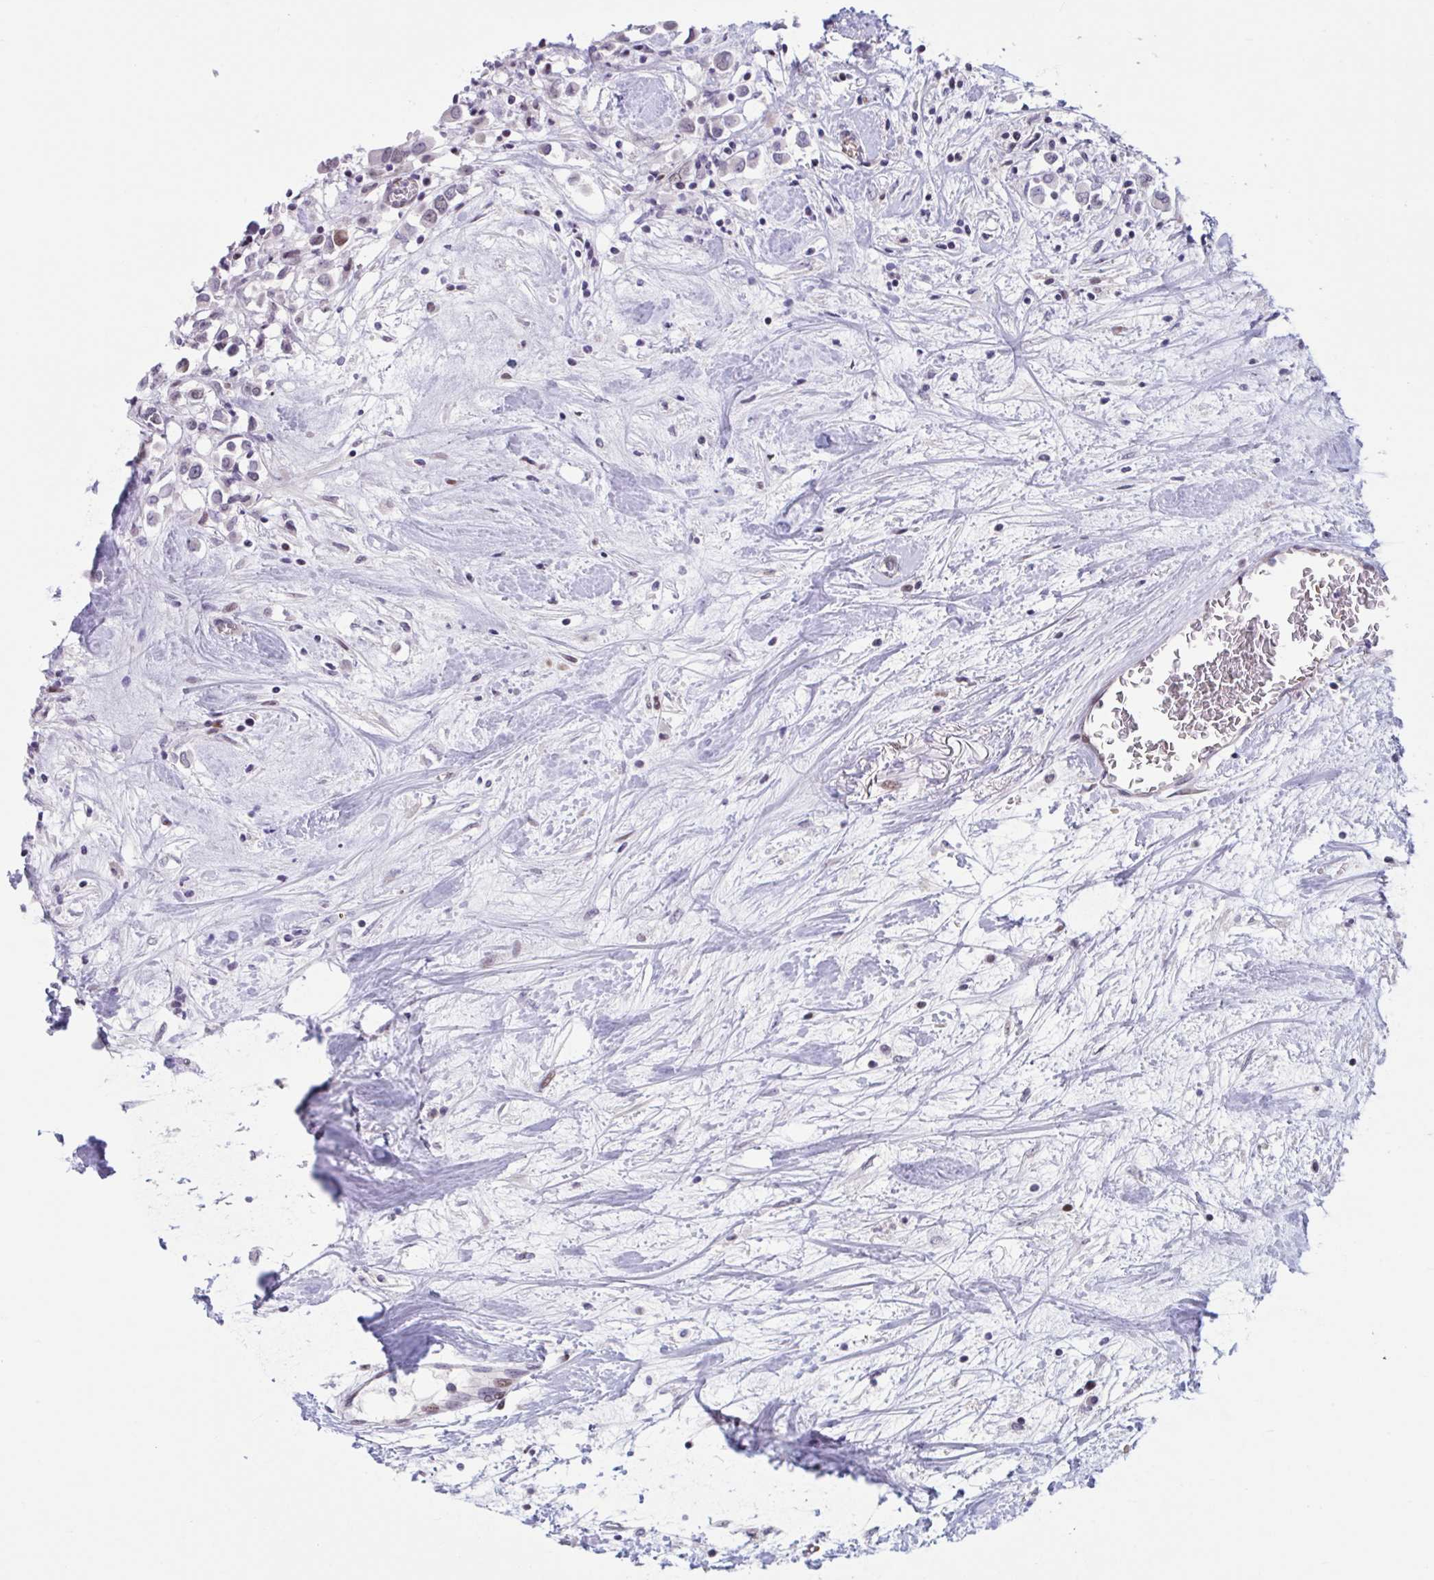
{"staining": {"intensity": "moderate", "quantity": "<25%", "location": "nuclear"}, "tissue": "breast cancer", "cell_type": "Tumor cells", "image_type": "cancer", "snomed": [{"axis": "morphology", "description": "Duct carcinoma"}, {"axis": "topography", "description": "Breast"}], "caption": "Intraductal carcinoma (breast) stained with DAB (3,3'-diaminobenzidine) immunohistochemistry (IHC) reveals low levels of moderate nuclear positivity in about <25% of tumor cells.", "gene": "RBL1", "patient": {"sex": "female", "age": 61}}